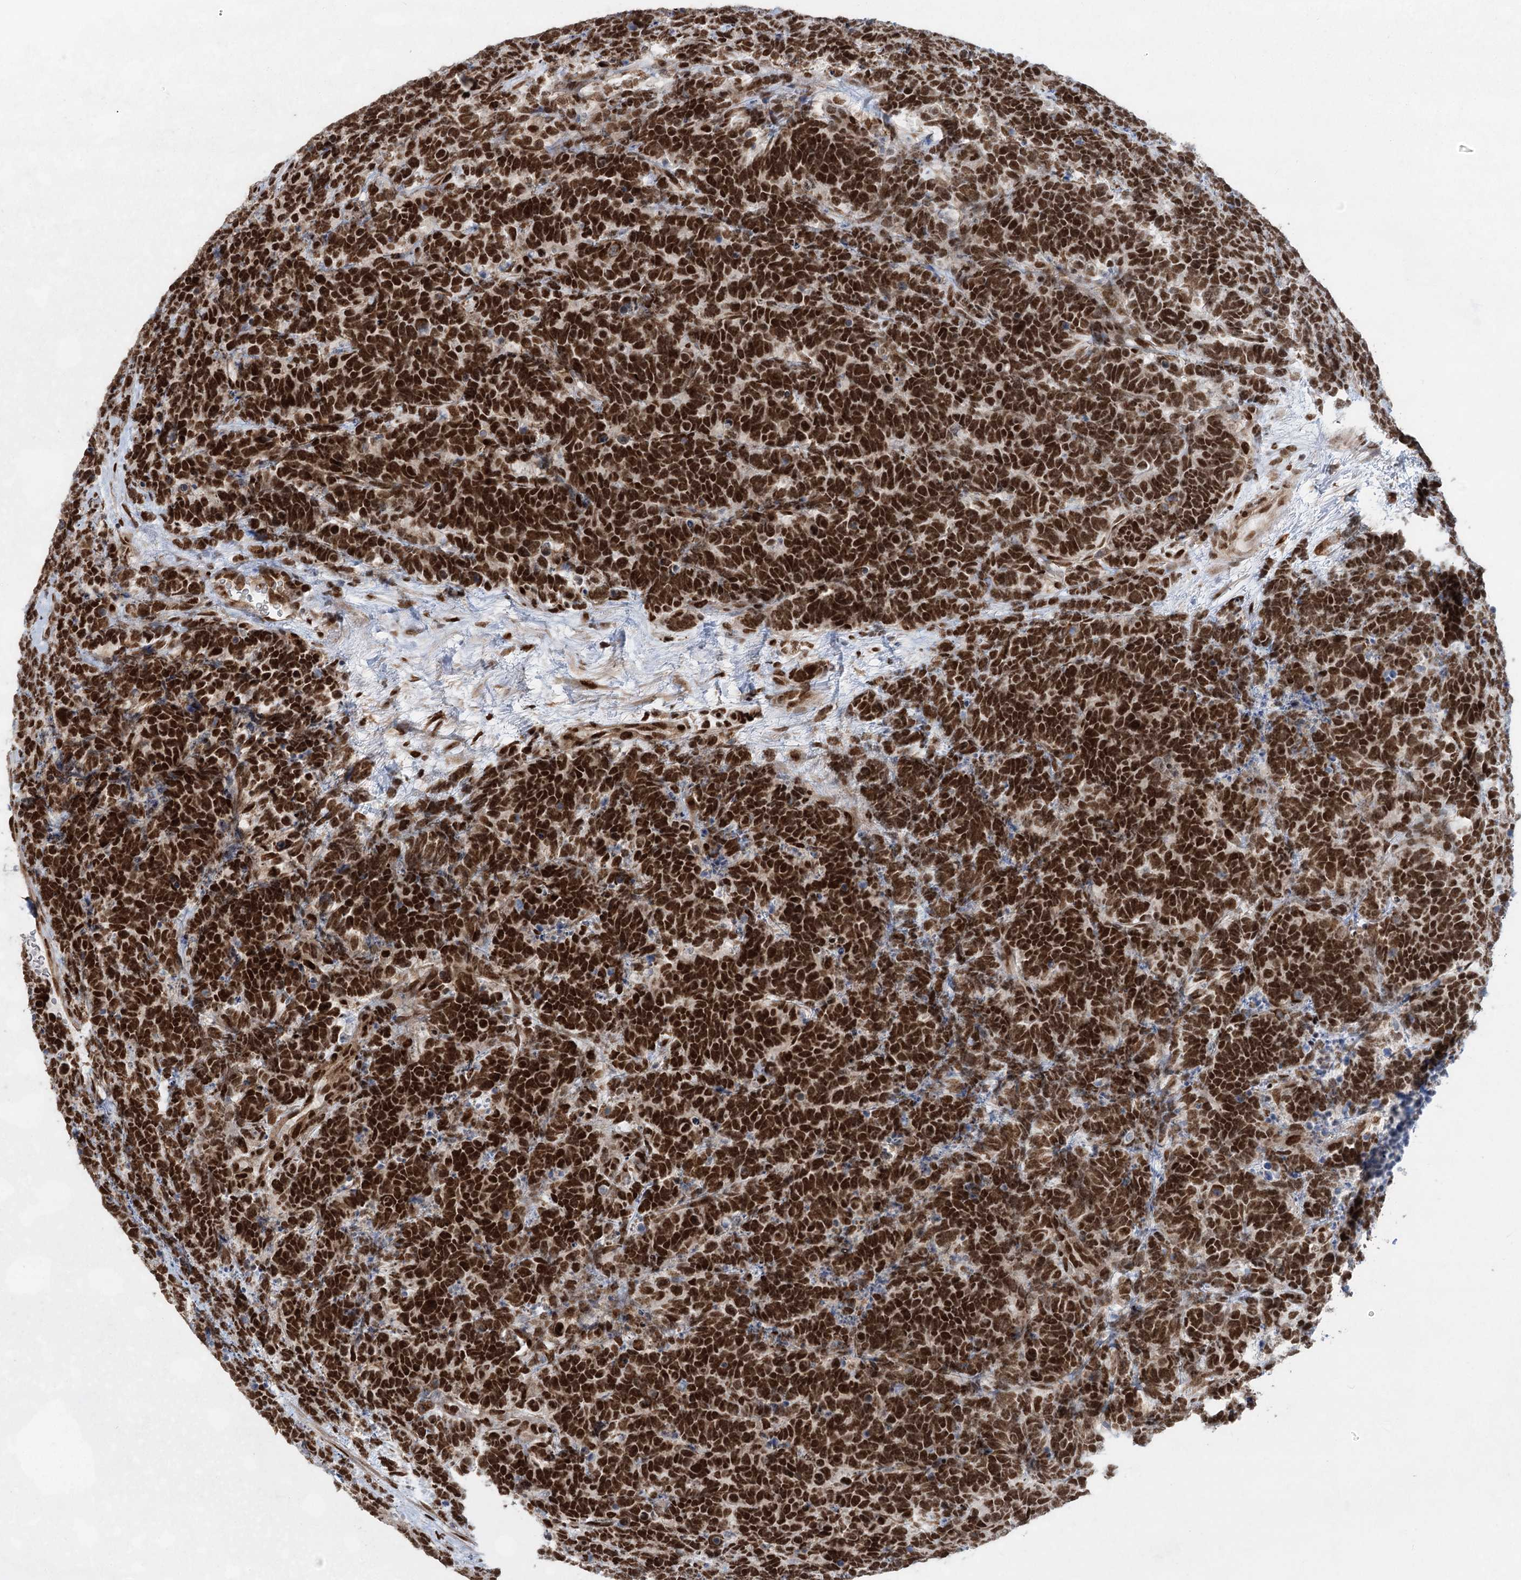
{"staining": {"intensity": "strong", "quantity": ">75%", "location": "nuclear"}, "tissue": "carcinoid", "cell_type": "Tumor cells", "image_type": "cancer", "snomed": [{"axis": "morphology", "description": "Carcinoma, NOS"}, {"axis": "morphology", "description": "Carcinoid, malignant, NOS"}, {"axis": "topography", "description": "Urinary bladder"}], "caption": "Protein analysis of carcinoid tissue reveals strong nuclear positivity in approximately >75% of tumor cells.", "gene": "ZCCHC8", "patient": {"sex": "male", "age": 57}}